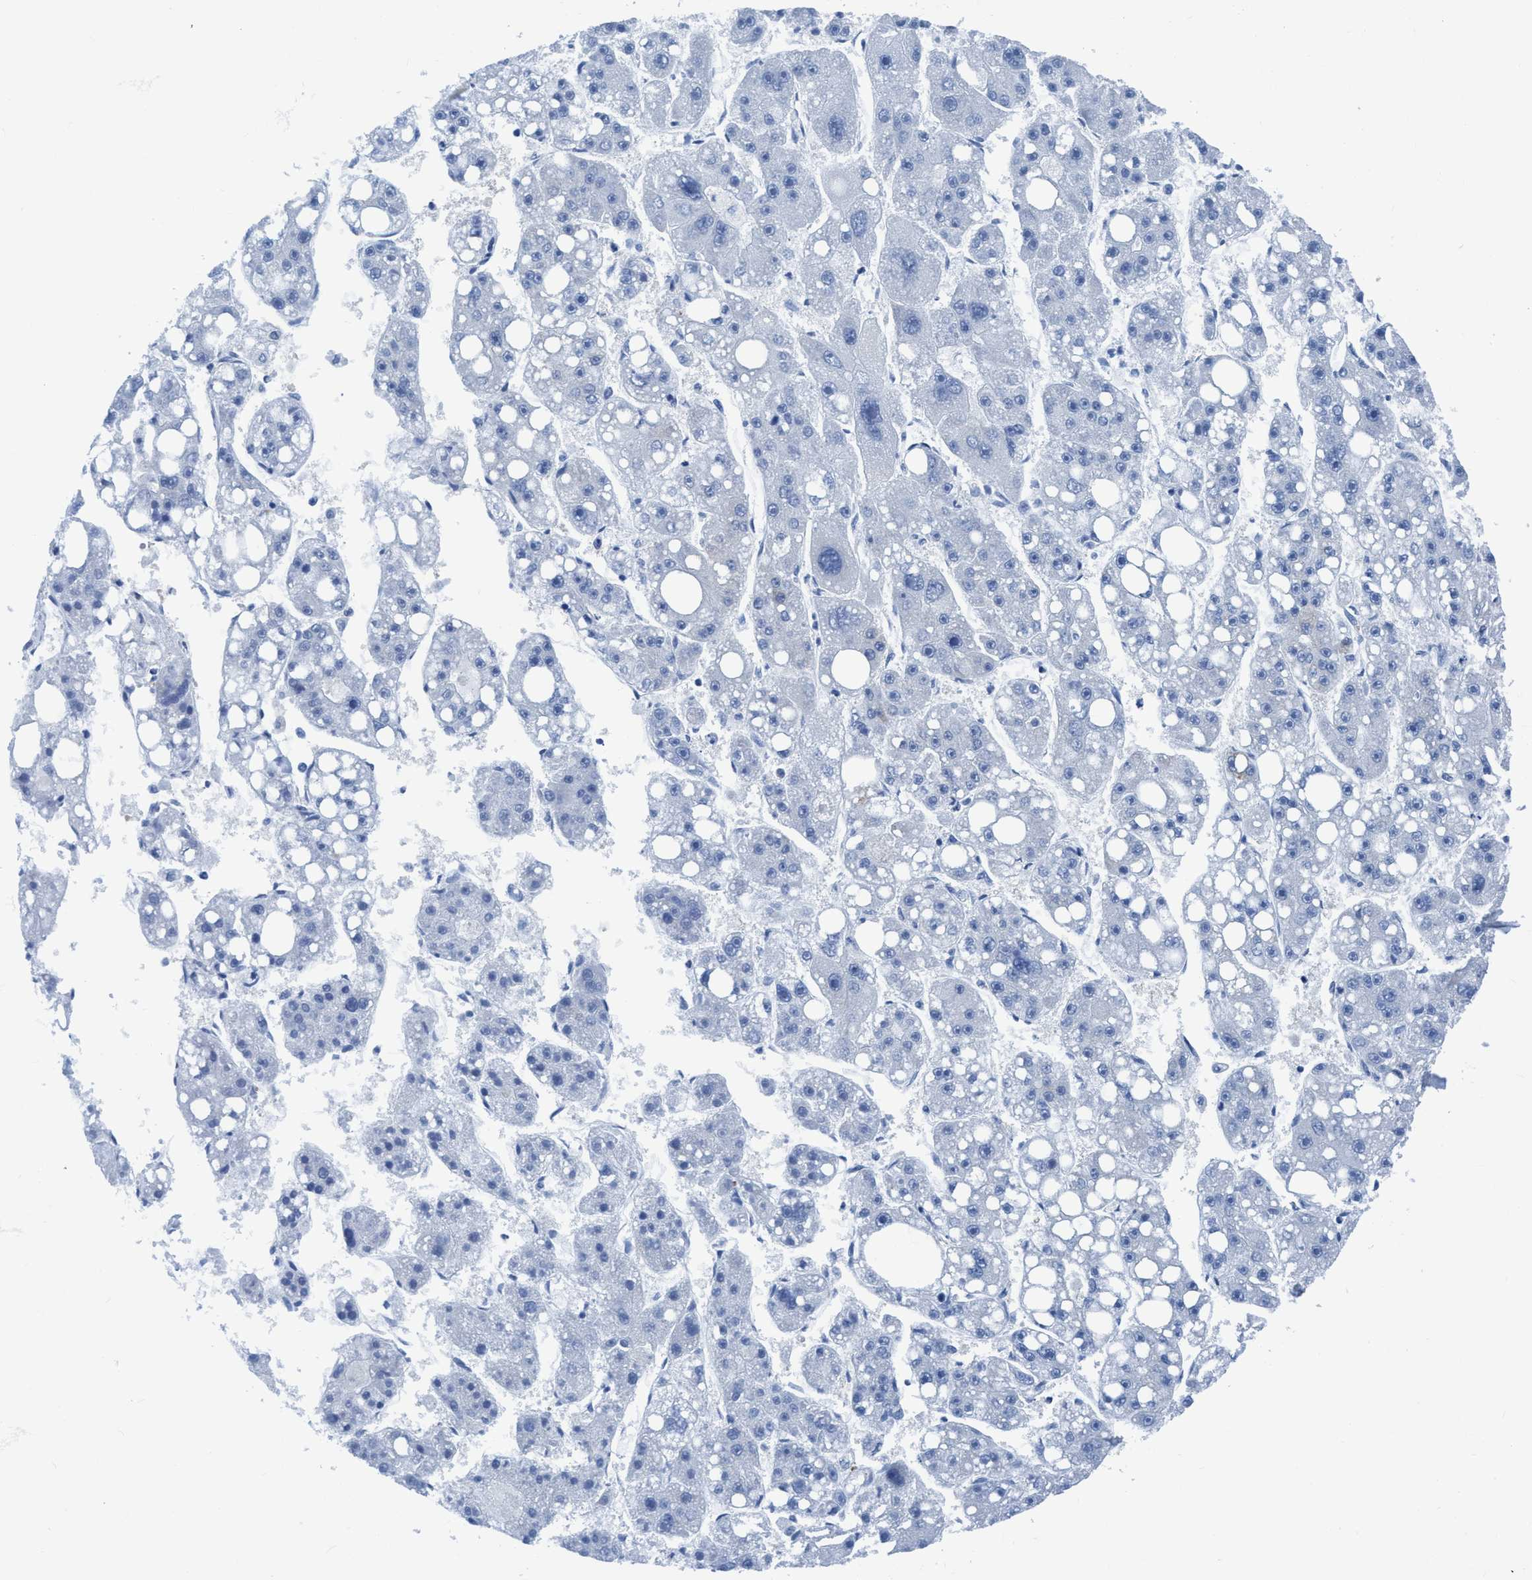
{"staining": {"intensity": "negative", "quantity": "none", "location": "none"}, "tissue": "liver cancer", "cell_type": "Tumor cells", "image_type": "cancer", "snomed": [{"axis": "morphology", "description": "Carcinoma, Hepatocellular, NOS"}, {"axis": "topography", "description": "Liver"}], "caption": "This is an immunohistochemistry (IHC) histopathology image of human hepatocellular carcinoma (liver). There is no staining in tumor cells.", "gene": "NMT1", "patient": {"sex": "female", "age": 61}}